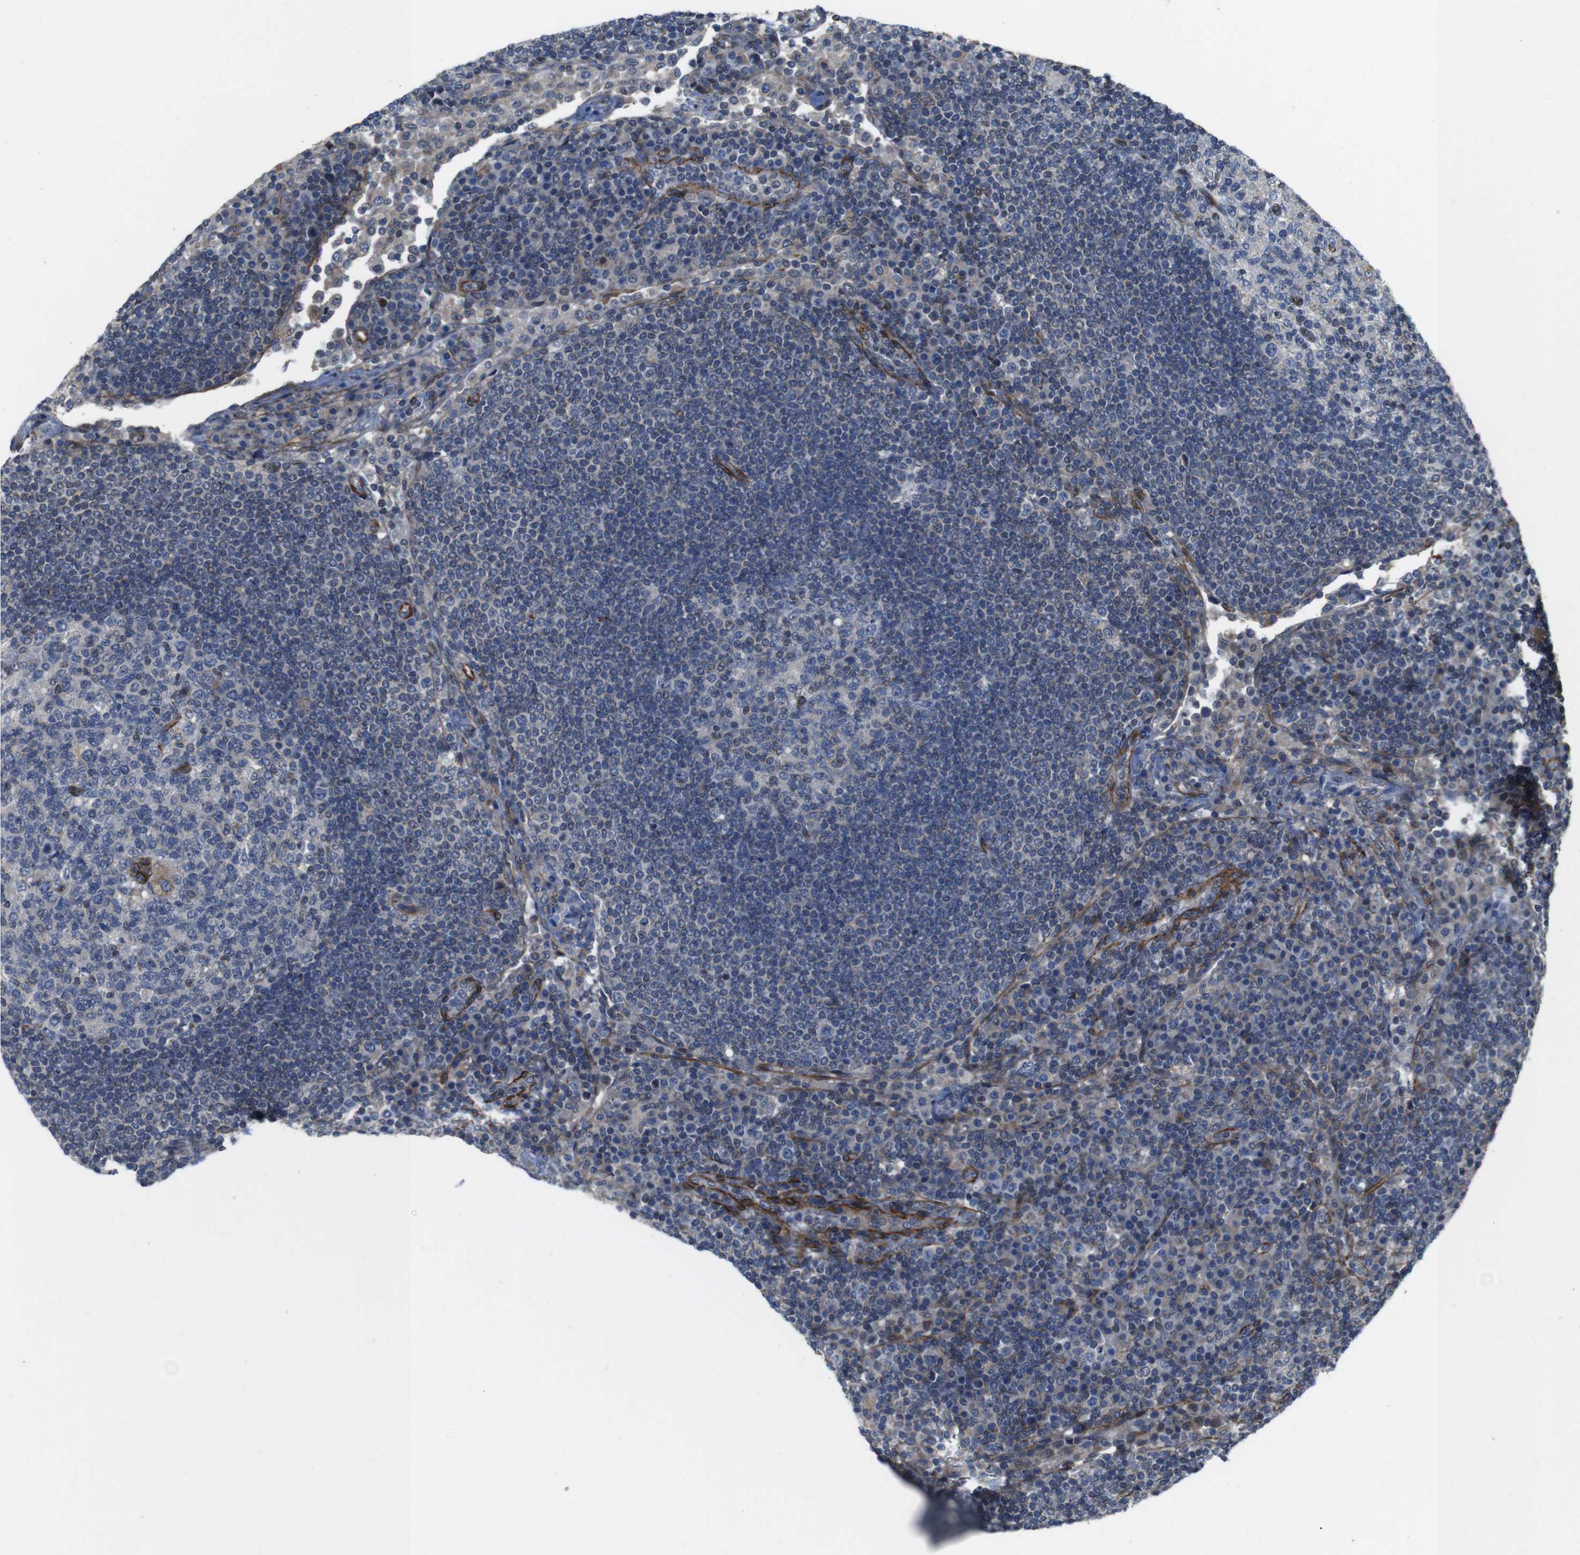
{"staining": {"intensity": "moderate", "quantity": "<25%", "location": "cytoplasmic/membranous"}, "tissue": "lymph node", "cell_type": "Germinal center cells", "image_type": "normal", "snomed": [{"axis": "morphology", "description": "Normal tissue, NOS"}, {"axis": "topography", "description": "Lymph node"}], "caption": "Protein staining shows moderate cytoplasmic/membranous expression in approximately <25% of germinal center cells in unremarkable lymph node.", "gene": "GGT7", "patient": {"sex": "female", "age": 53}}